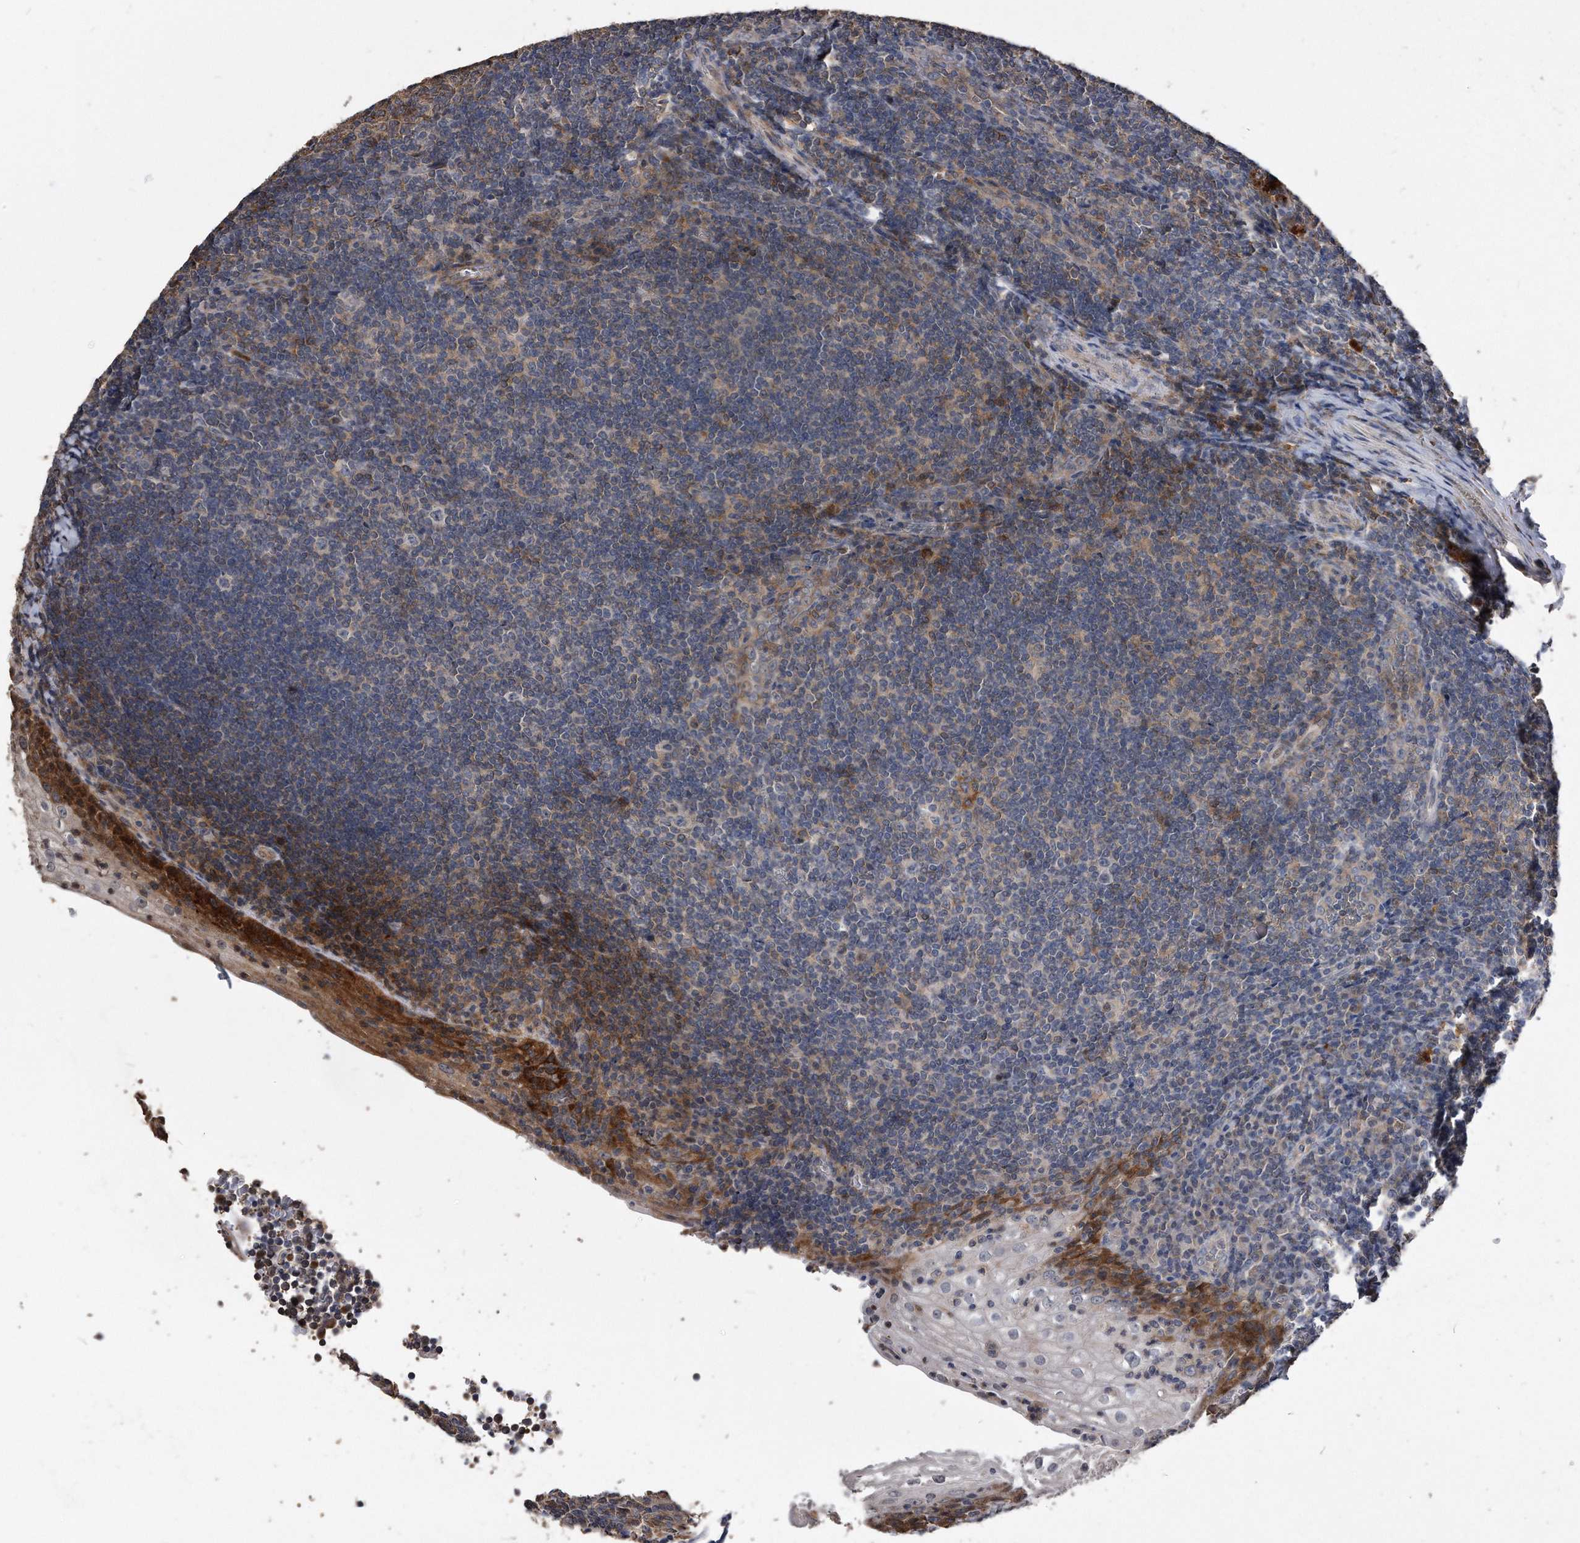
{"staining": {"intensity": "weak", "quantity": "<25%", "location": "cytoplasmic/membranous"}, "tissue": "tonsil", "cell_type": "Germinal center cells", "image_type": "normal", "snomed": [{"axis": "morphology", "description": "Normal tissue, NOS"}, {"axis": "topography", "description": "Tonsil"}], "caption": "An immunohistochemistry image of benign tonsil is shown. There is no staining in germinal center cells of tonsil.", "gene": "IL20RA", "patient": {"sex": "male", "age": 37}}